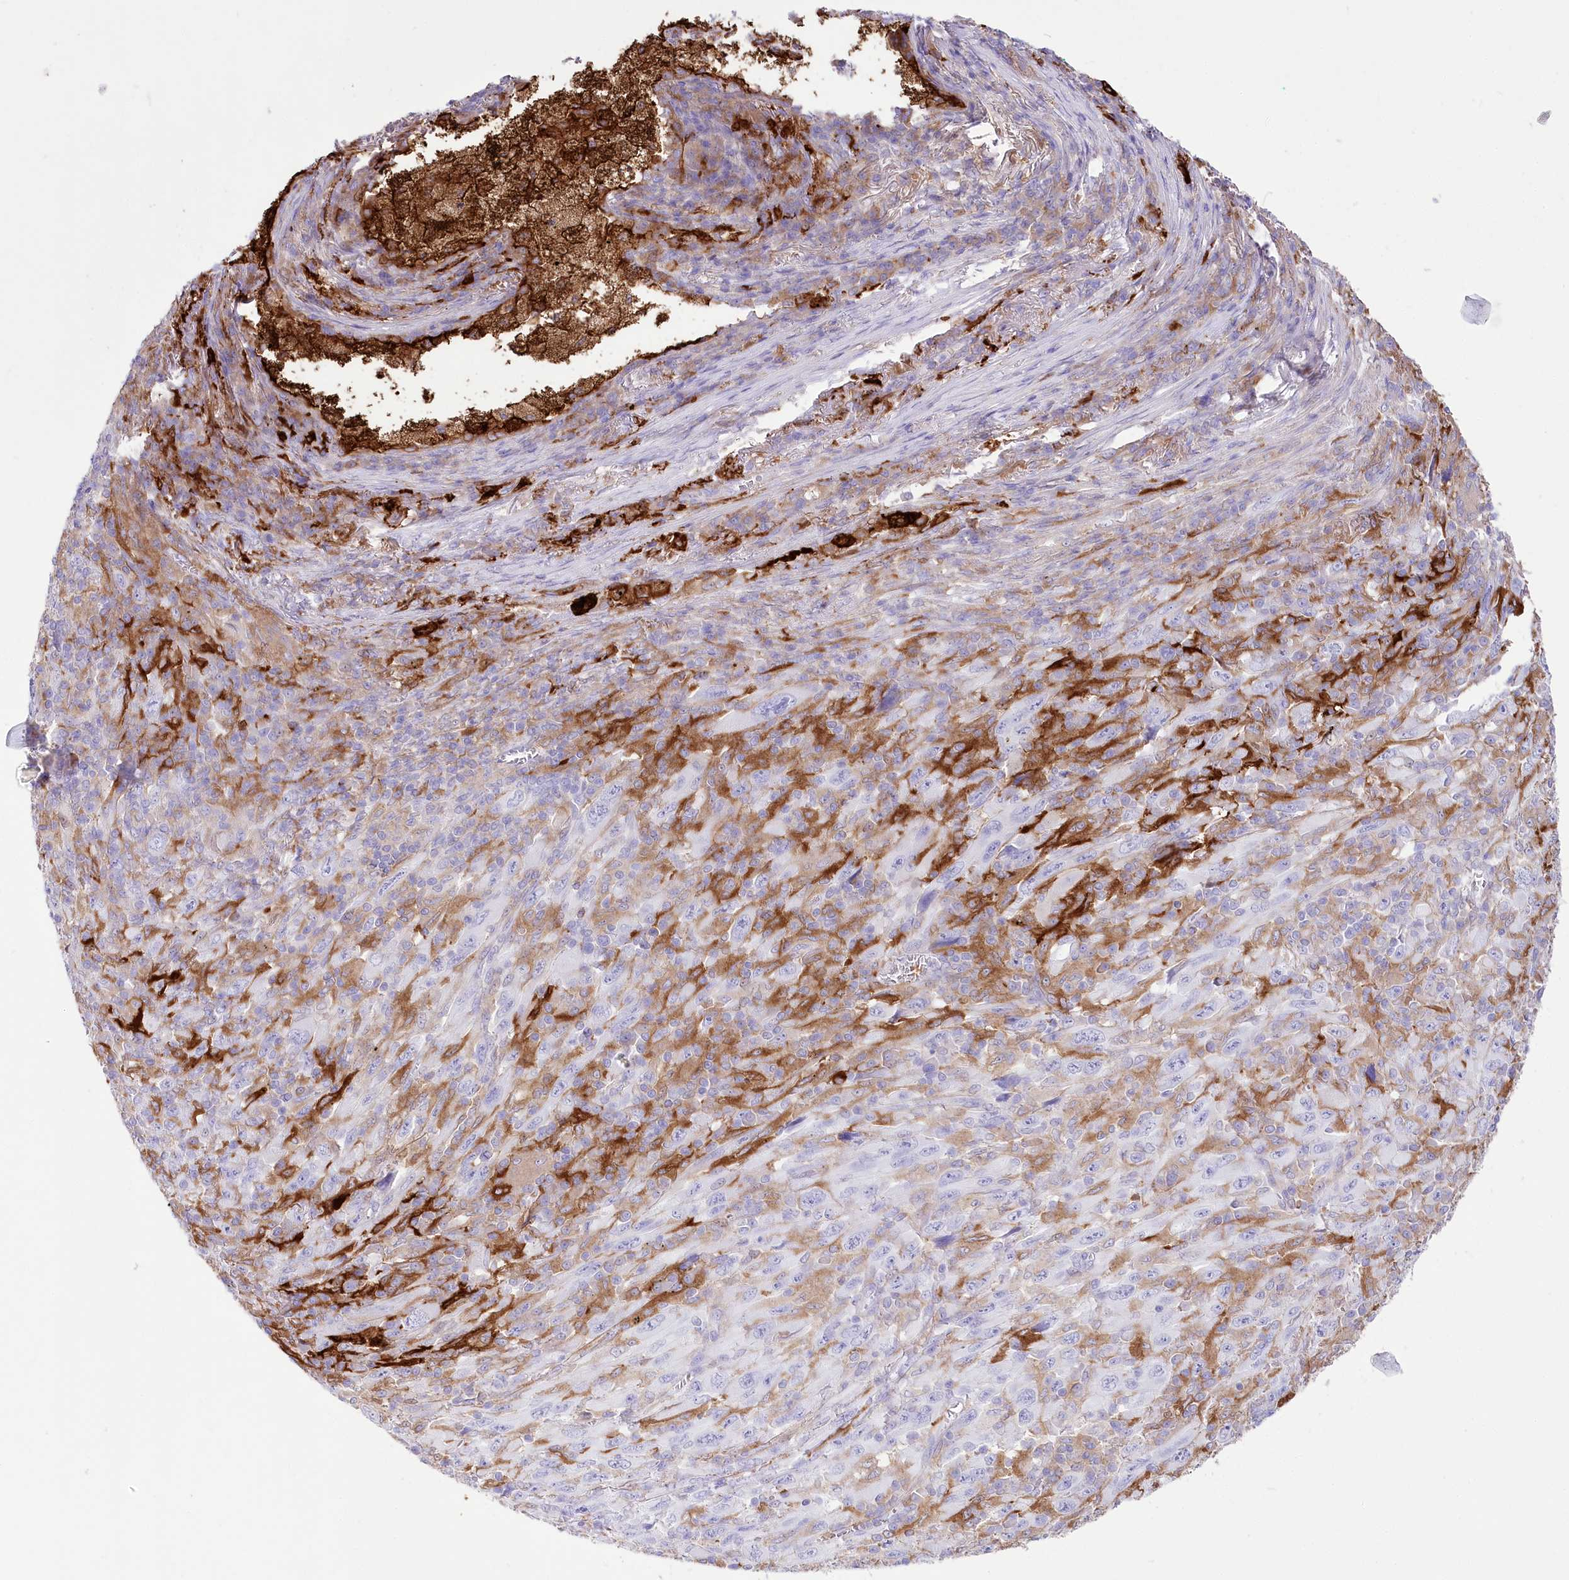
{"staining": {"intensity": "moderate", "quantity": "<25%", "location": "cytoplasmic/membranous"}, "tissue": "melanoma", "cell_type": "Tumor cells", "image_type": "cancer", "snomed": [{"axis": "morphology", "description": "Malignant melanoma, Metastatic site"}, {"axis": "topography", "description": "Skin"}], "caption": "Immunohistochemical staining of human melanoma displays moderate cytoplasmic/membranous protein positivity in approximately <25% of tumor cells. The staining is performed using DAB brown chromogen to label protein expression. The nuclei are counter-stained blue using hematoxylin.", "gene": "DNAJC19", "patient": {"sex": "female", "age": 56}}